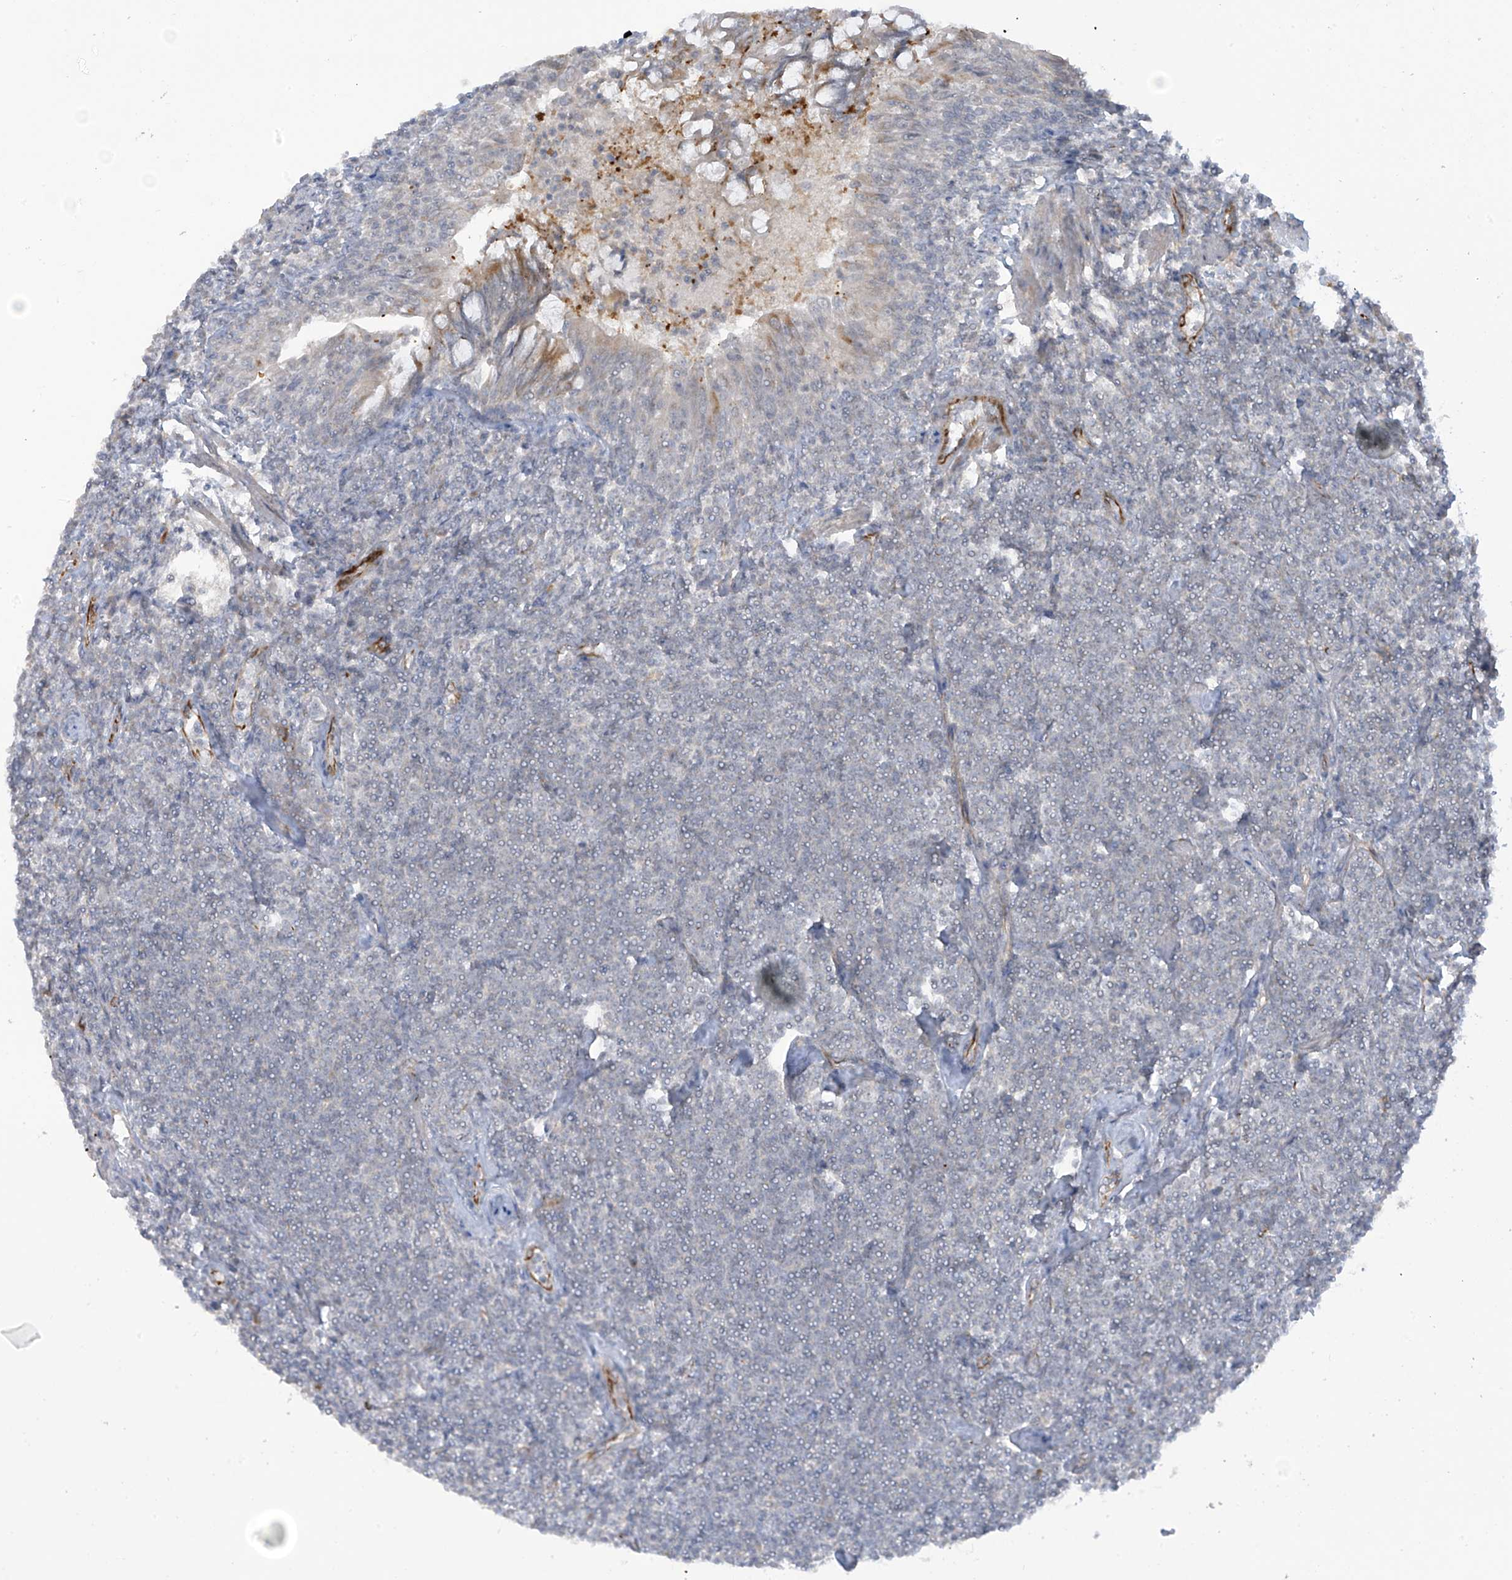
{"staining": {"intensity": "negative", "quantity": "none", "location": "none"}, "tissue": "lymphoma", "cell_type": "Tumor cells", "image_type": "cancer", "snomed": [{"axis": "morphology", "description": "Malignant lymphoma, non-Hodgkin's type, Low grade"}, {"axis": "topography", "description": "Lung"}], "caption": "This micrograph is of lymphoma stained with immunohistochemistry (IHC) to label a protein in brown with the nuclei are counter-stained blue. There is no expression in tumor cells.", "gene": "HS6ST2", "patient": {"sex": "female", "age": 71}}